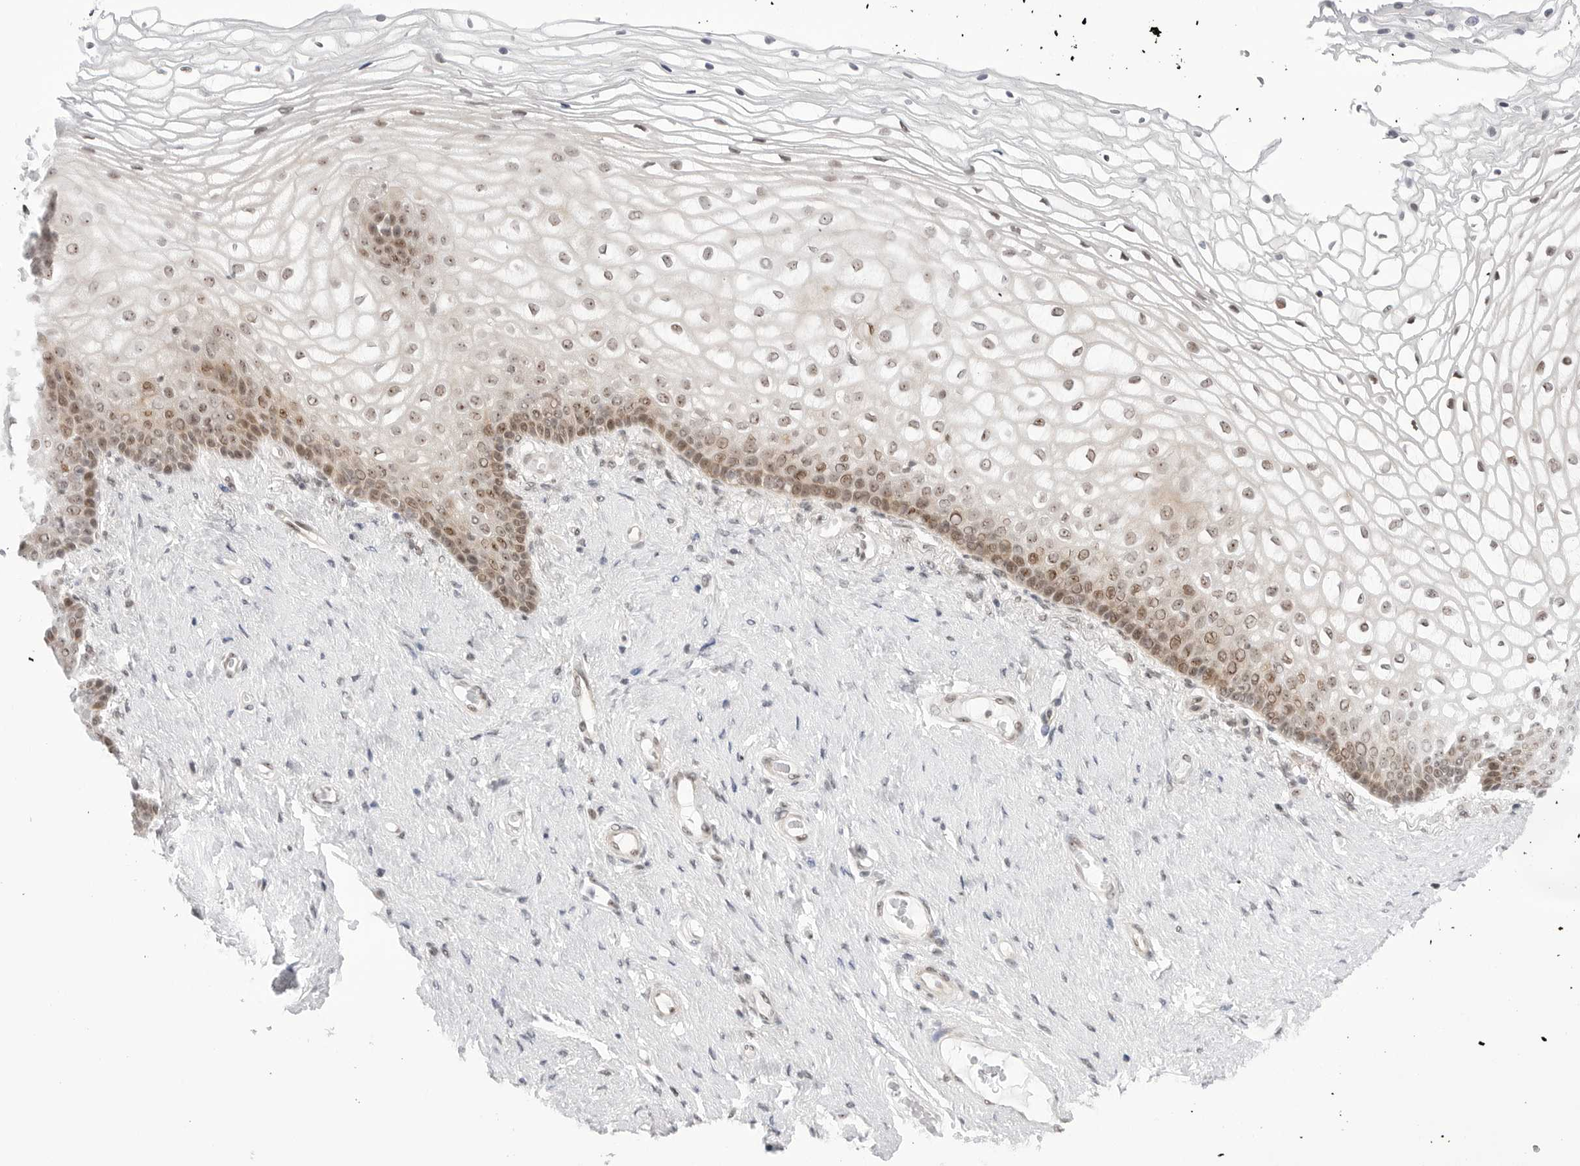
{"staining": {"intensity": "moderate", "quantity": "<25%", "location": "nuclear"}, "tissue": "vagina", "cell_type": "Squamous epithelial cells", "image_type": "normal", "snomed": [{"axis": "morphology", "description": "Normal tissue, NOS"}, {"axis": "topography", "description": "Vagina"}], "caption": "Squamous epithelial cells demonstrate moderate nuclear staining in about <25% of cells in unremarkable vagina.", "gene": "C1orf162", "patient": {"sex": "female", "age": 60}}